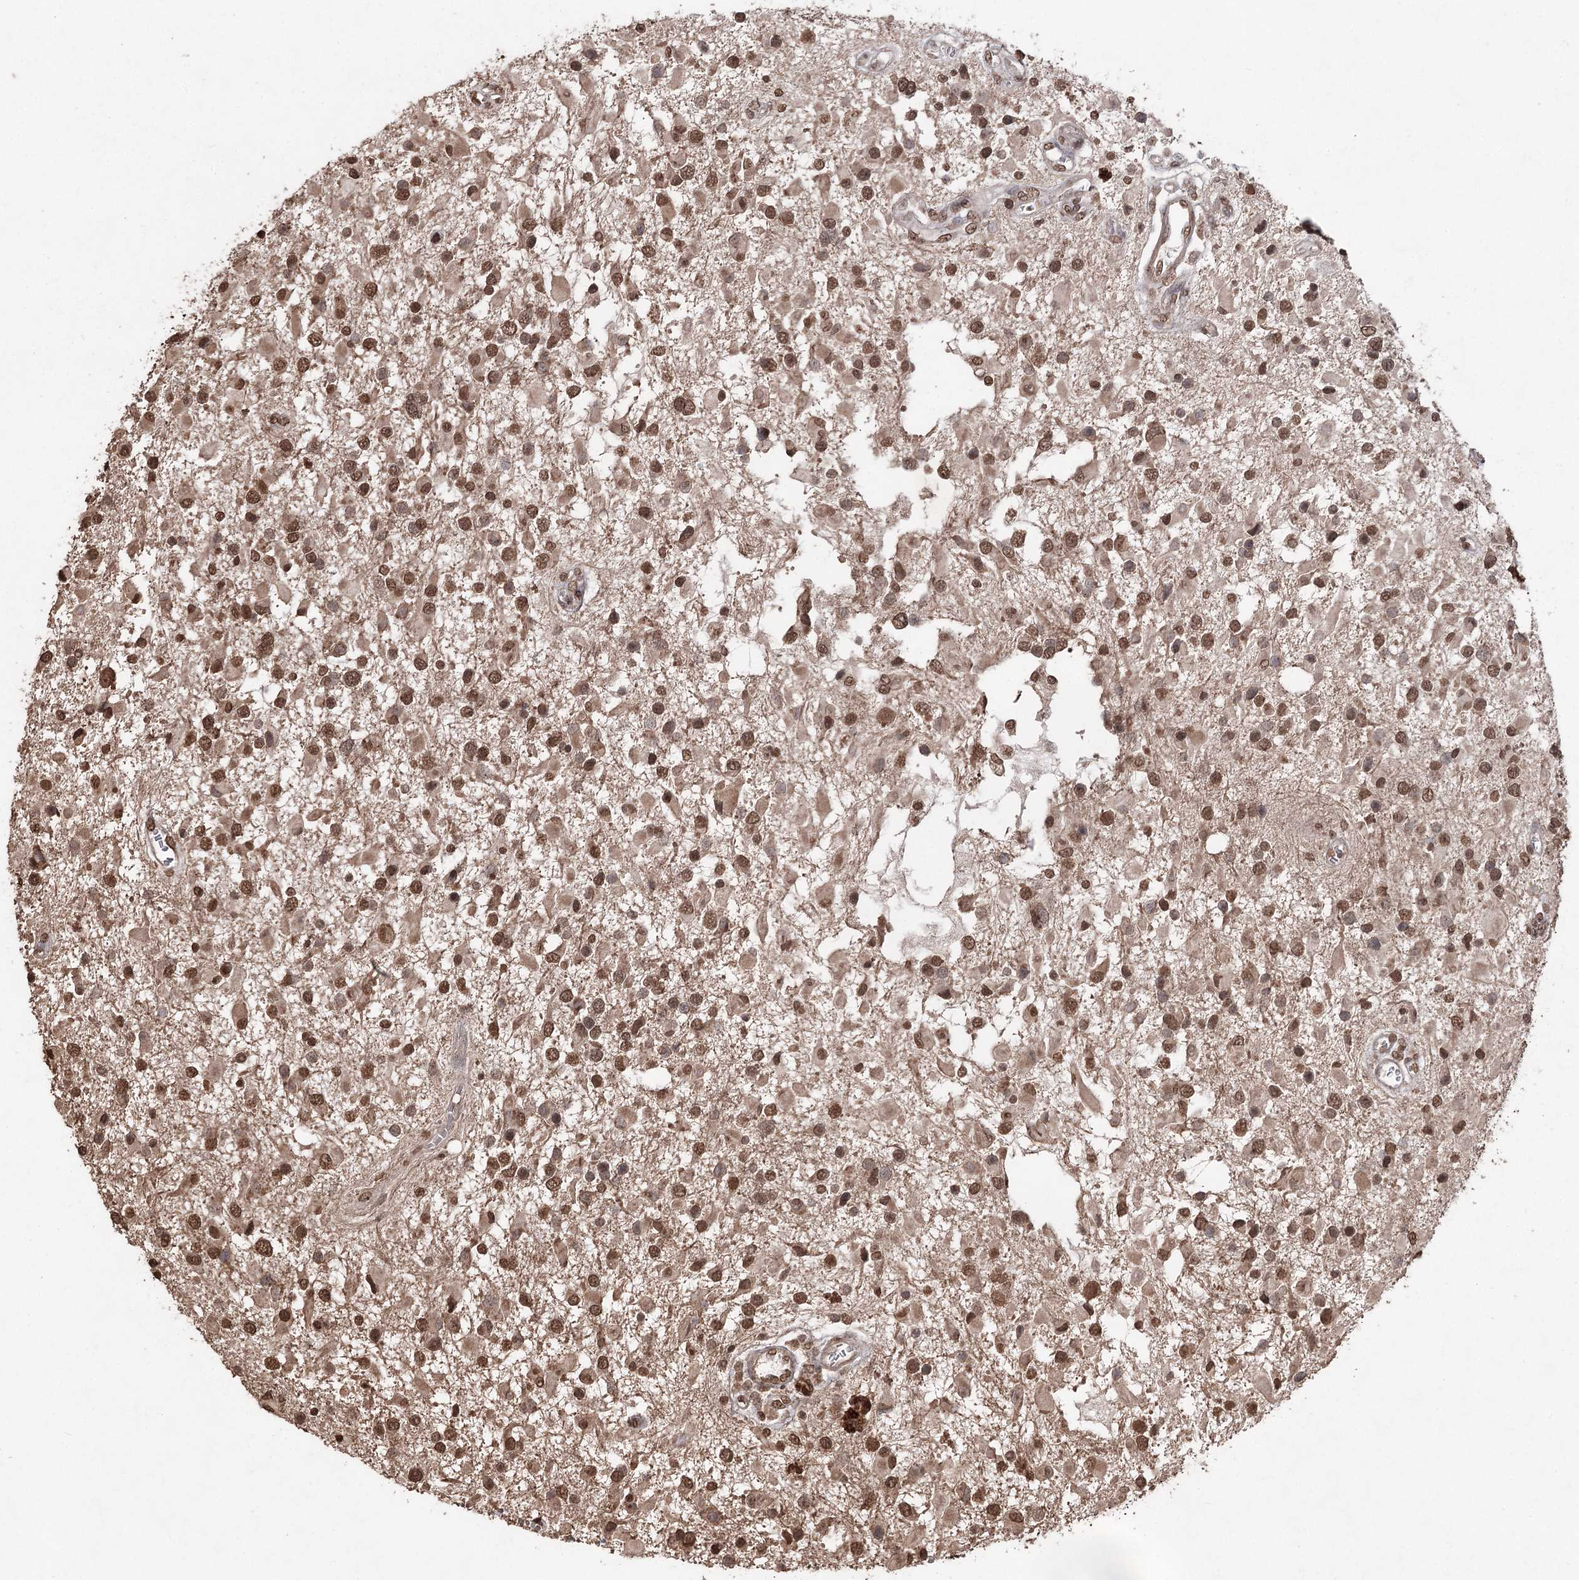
{"staining": {"intensity": "moderate", "quantity": ">75%", "location": "cytoplasmic/membranous,nuclear"}, "tissue": "glioma", "cell_type": "Tumor cells", "image_type": "cancer", "snomed": [{"axis": "morphology", "description": "Glioma, malignant, High grade"}, {"axis": "topography", "description": "Brain"}], "caption": "This is a photomicrograph of immunohistochemistry staining of glioma, which shows moderate expression in the cytoplasmic/membranous and nuclear of tumor cells.", "gene": "ATG14", "patient": {"sex": "male", "age": 53}}